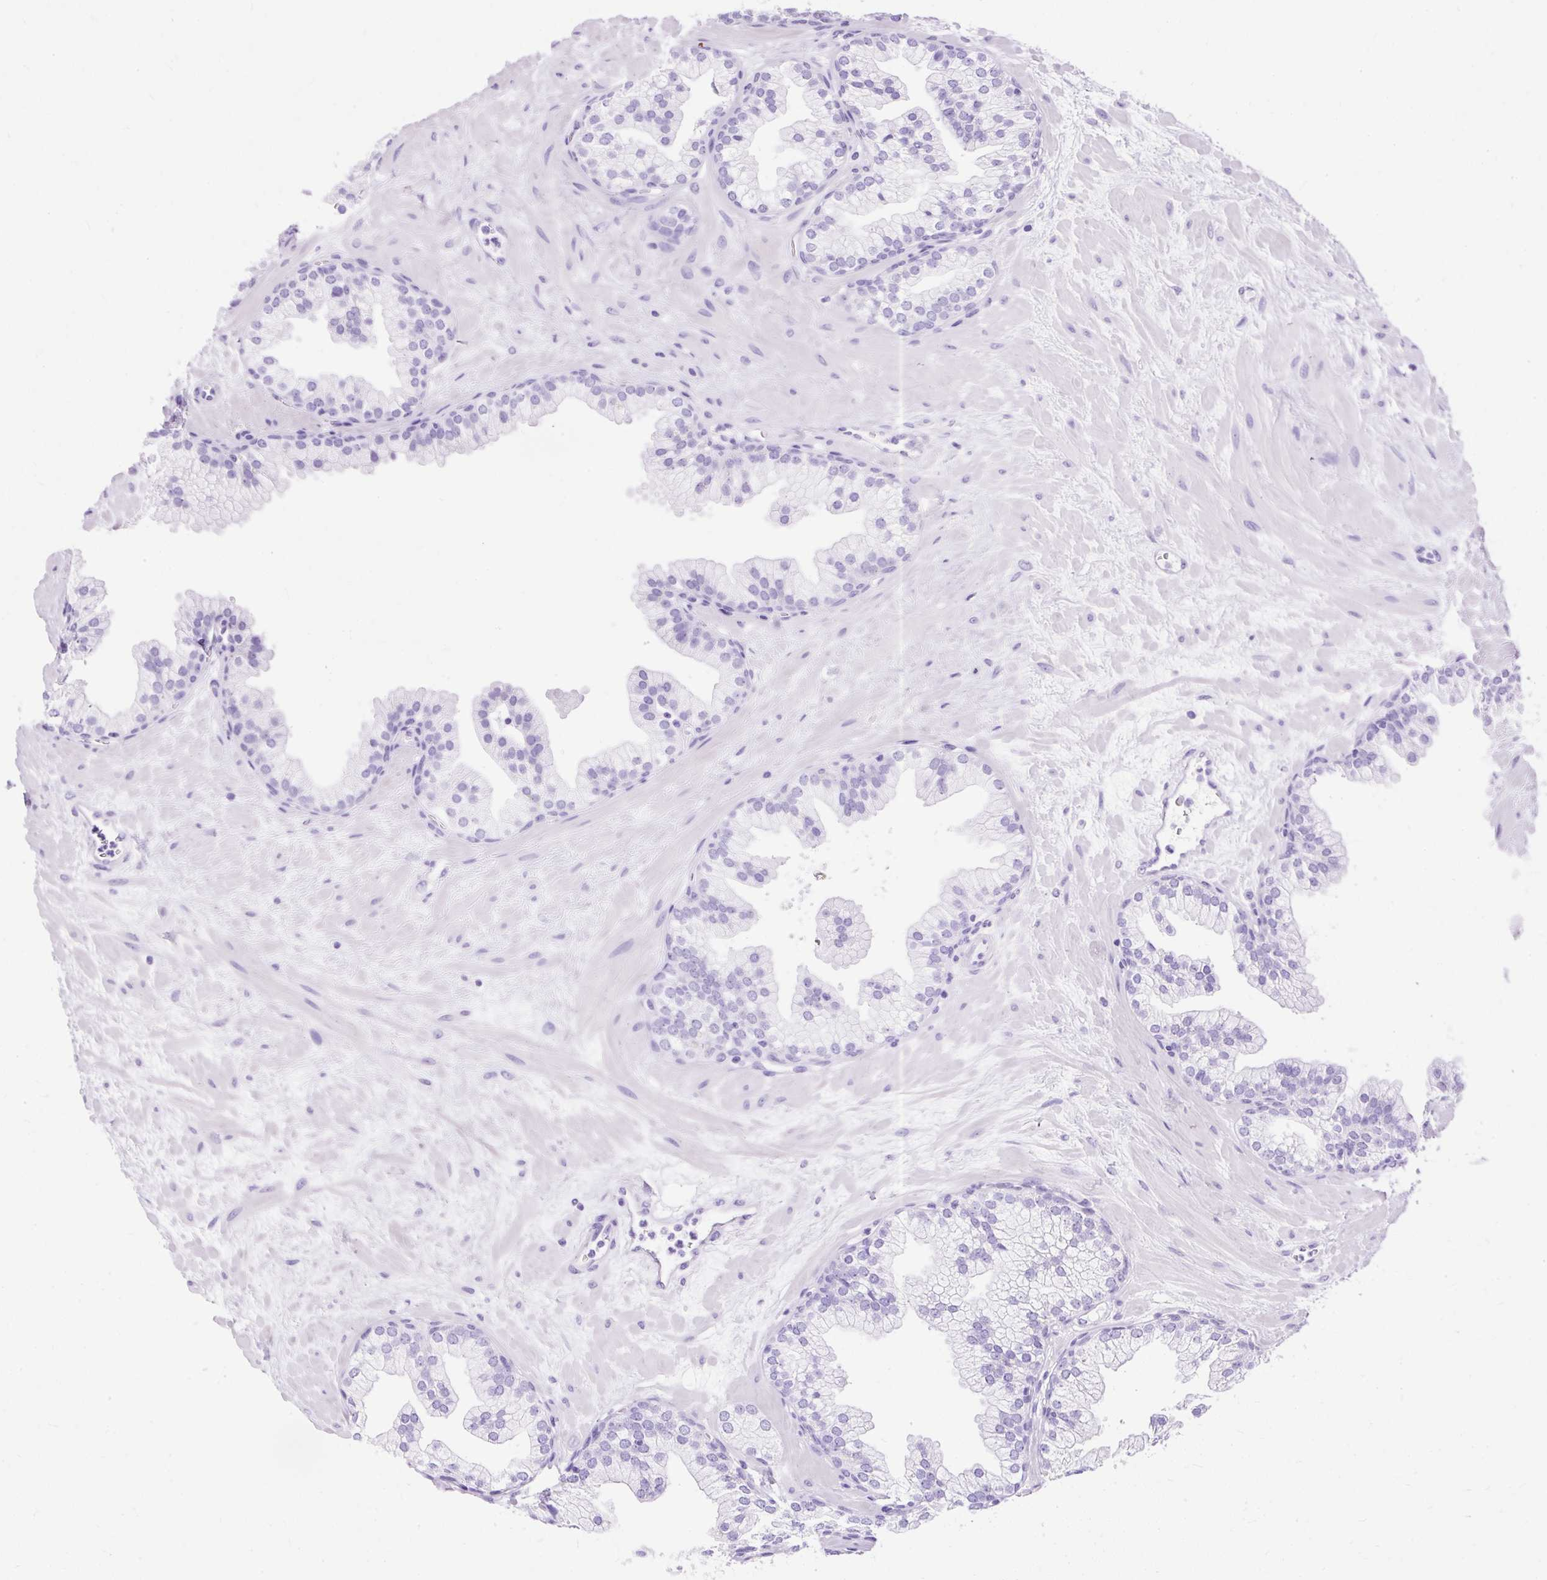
{"staining": {"intensity": "negative", "quantity": "none", "location": "none"}, "tissue": "prostate", "cell_type": "Glandular cells", "image_type": "normal", "snomed": [{"axis": "morphology", "description": "Normal tissue, NOS"}, {"axis": "topography", "description": "Prostate"}, {"axis": "topography", "description": "Peripheral nerve tissue"}], "caption": "Immunohistochemical staining of benign human prostate reveals no significant staining in glandular cells. Nuclei are stained in blue.", "gene": "SLC8A2", "patient": {"sex": "male", "age": 61}}